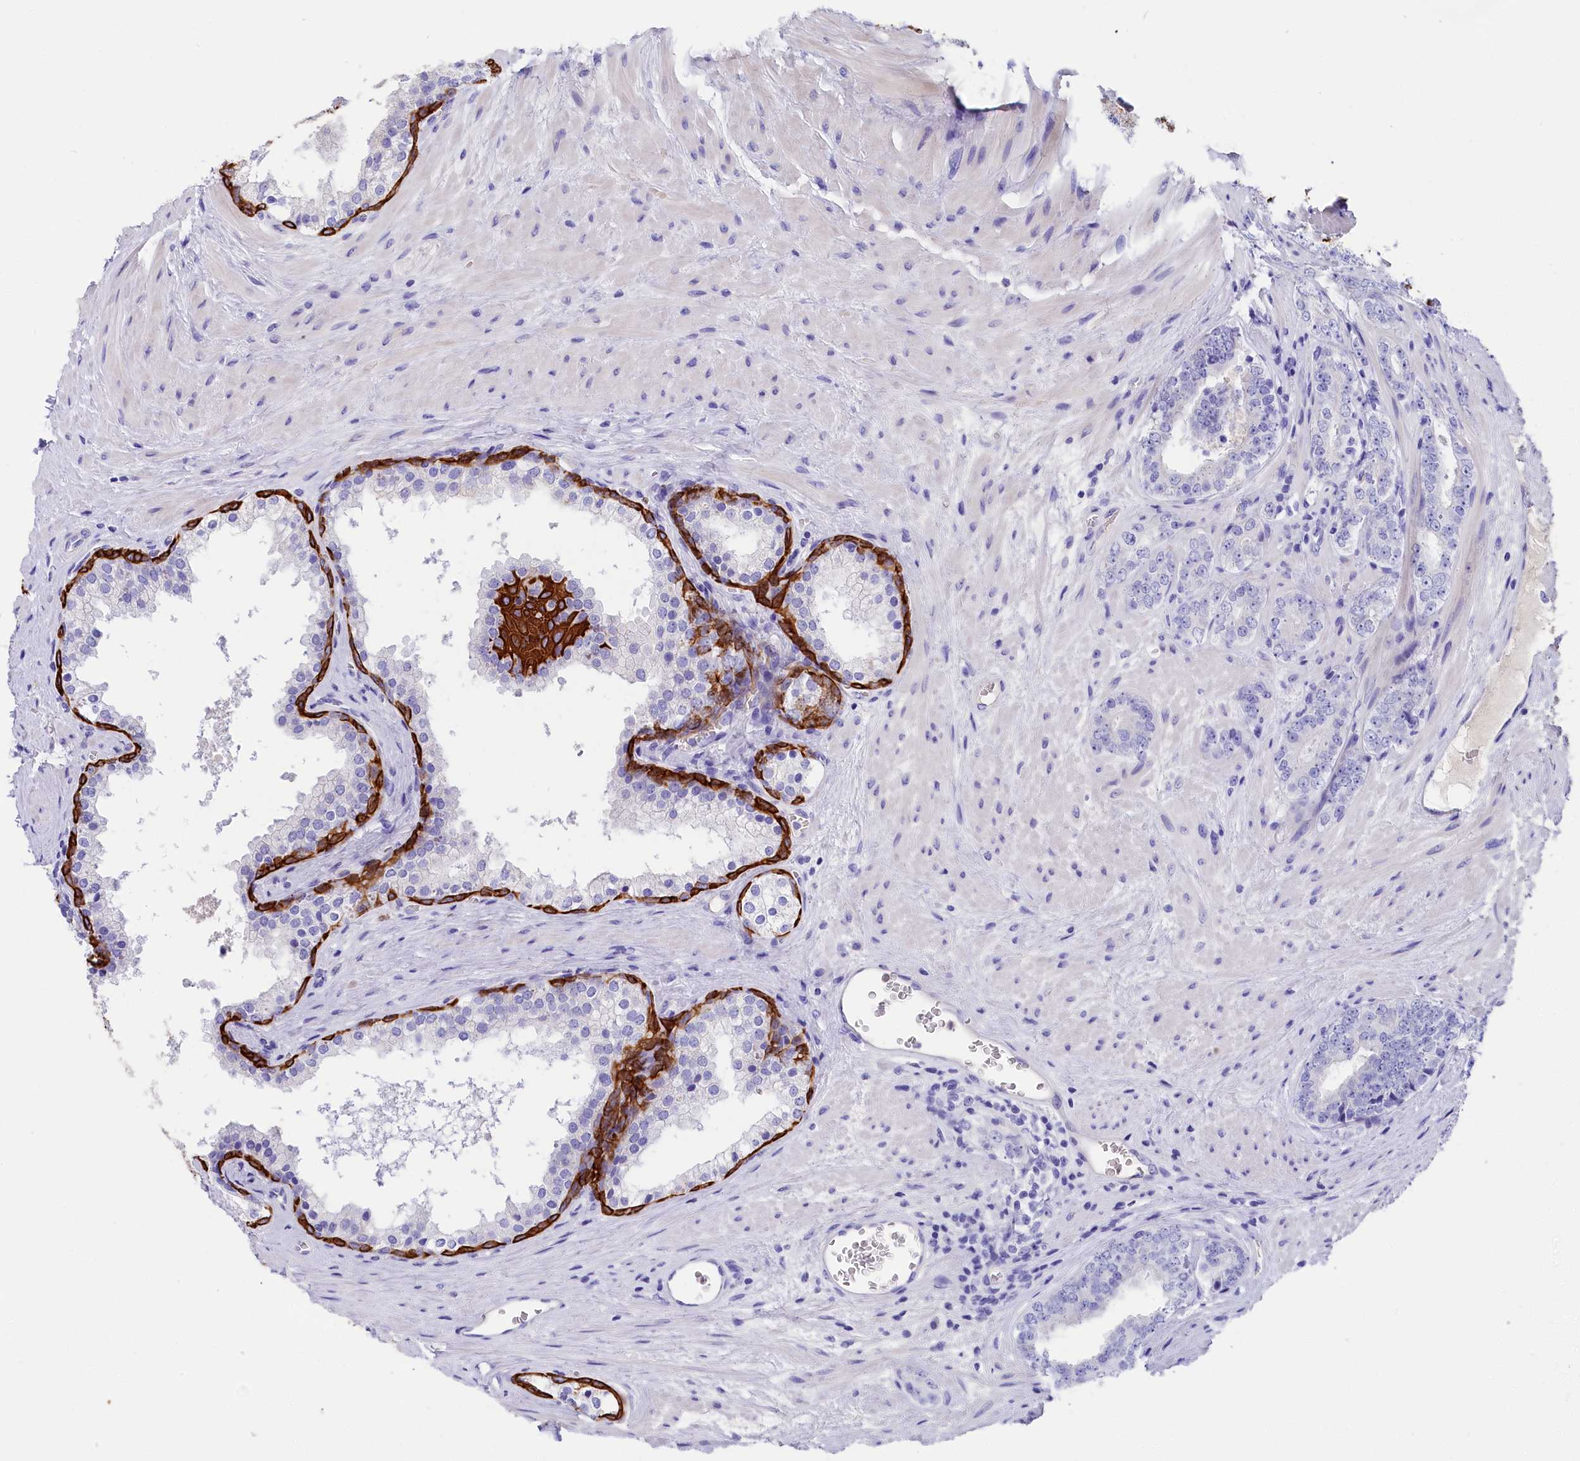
{"staining": {"intensity": "negative", "quantity": "none", "location": "none"}, "tissue": "prostate cancer", "cell_type": "Tumor cells", "image_type": "cancer", "snomed": [{"axis": "morphology", "description": "Adenocarcinoma, High grade"}, {"axis": "topography", "description": "Prostate"}], "caption": "An immunohistochemistry (IHC) image of prostate adenocarcinoma (high-grade) is shown. There is no staining in tumor cells of prostate adenocarcinoma (high-grade).", "gene": "SULT2A1", "patient": {"sex": "male", "age": 56}}